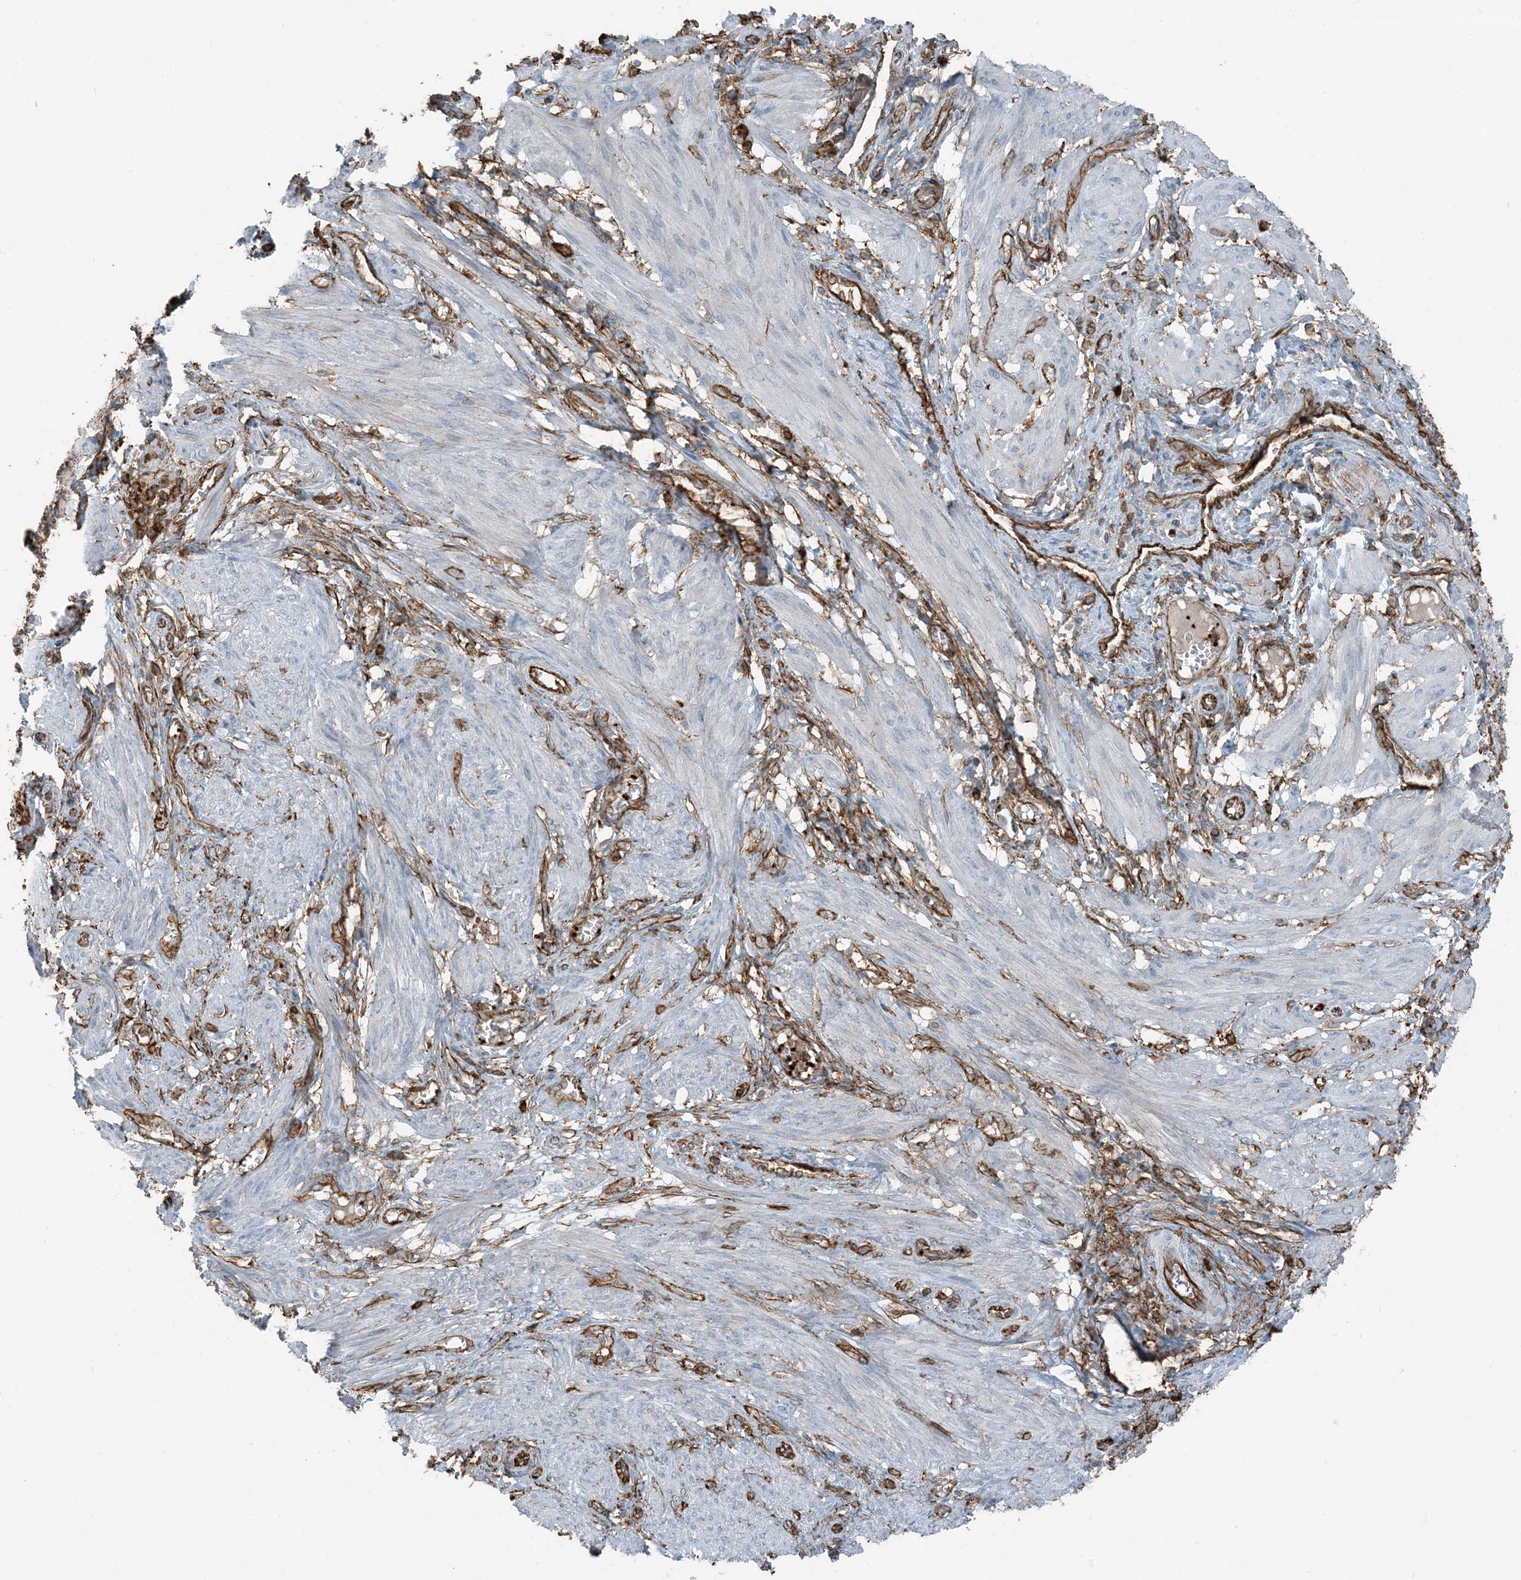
{"staining": {"intensity": "moderate", "quantity": "<25%", "location": "cytoplasmic/membranous"}, "tissue": "smooth muscle", "cell_type": "Smooth muscle cells", "image_type": "normal", "snomed": [{"axis": "morphology", "description": "Normal tissue, NOS"}, {"axis": "topography", "description": "Smooth muscle"}], "caption": "Approximately <25% of smooth muscle cells in unremarkable smooth muscle exhibit moderate cytoplasmic/membranous protein expression as visualized by brown immunohistochemical staining.", "gene": "APOBEC3C", "patient": {"sex": "female", "age": 39}}